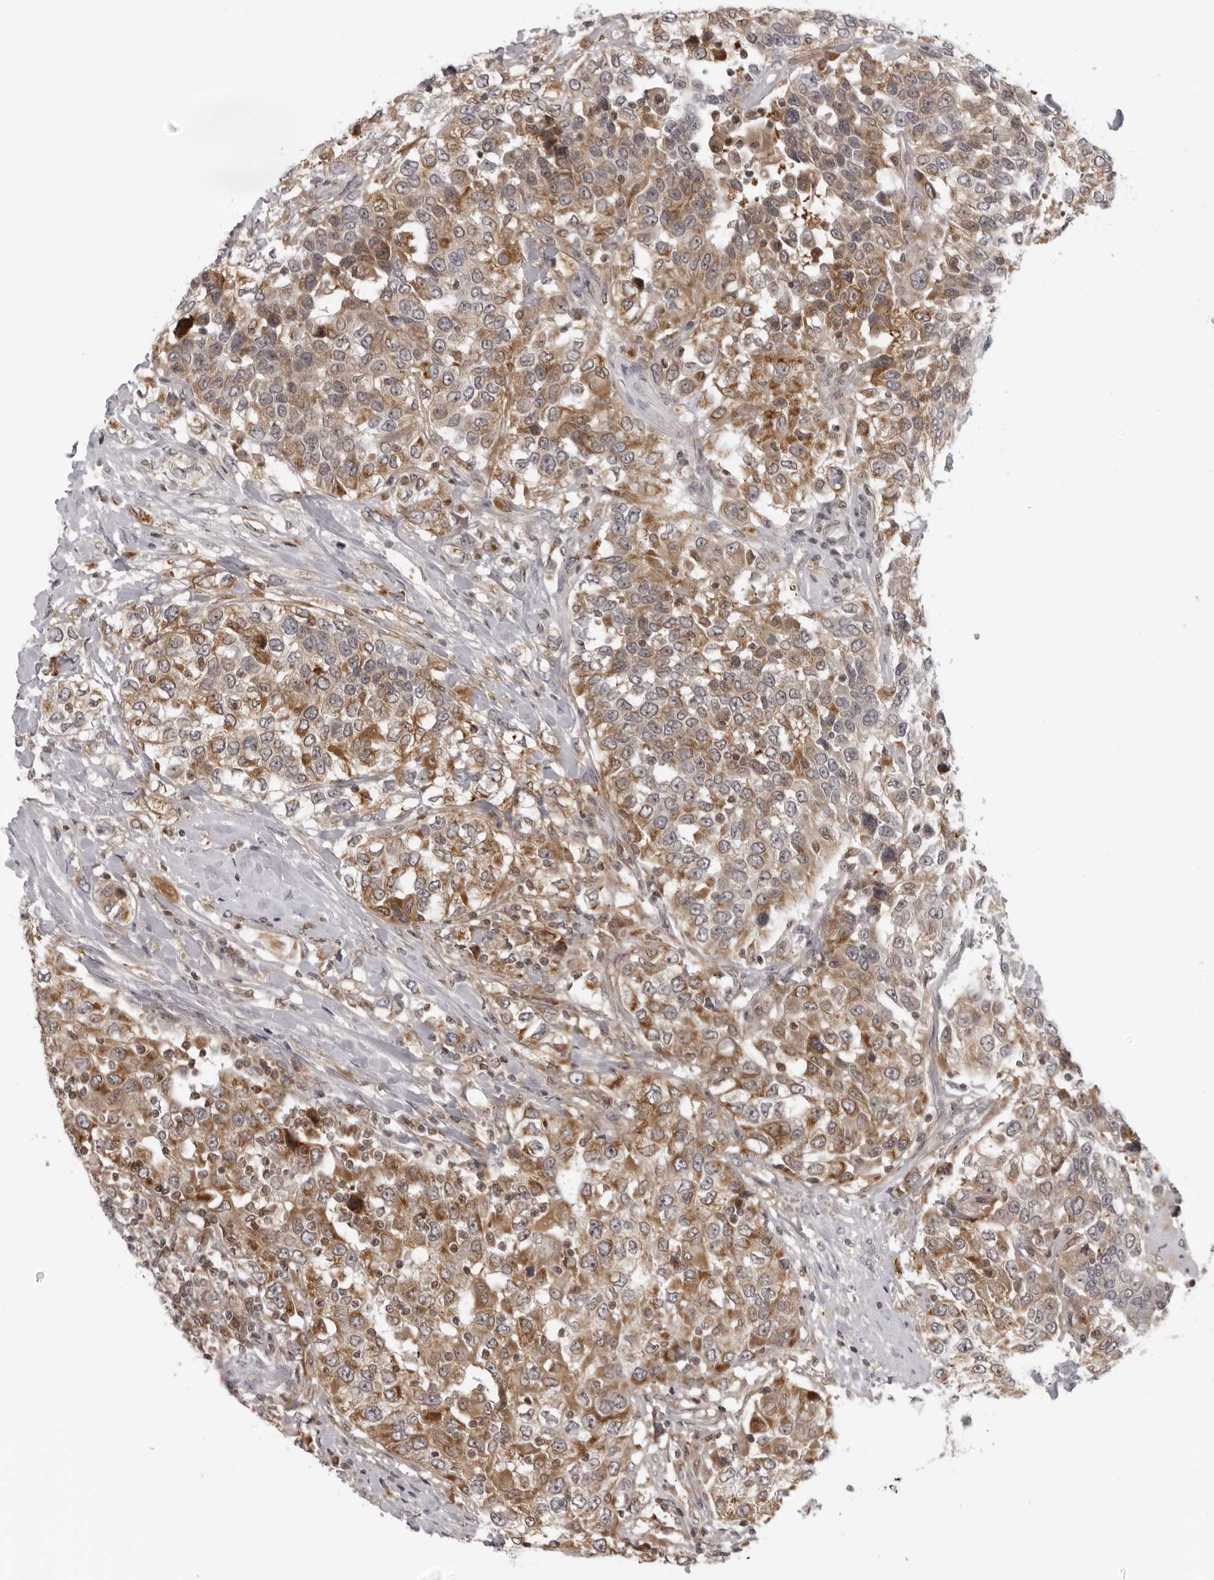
{"staining": {"intensity": "moderate", "quantity": ">75%", "location": "cytoplasmic/membranous"}, "tissue": "urothelial cancer", "cell_type": "Tumor cells", "image_type": "cancer", "snomed": [{"axis": "morphology", "description": "Urothelial carcinoma, High grade"}, {"axis": "topography", "description": "Urinary bladder"}], "caption": "Protein positivity by IHC reveals moderate cytoplasmic/membranous expression in about >75% of tumor cells in urothelial carcinoma (high-grade).", "gene": "MRPS15", "patient": {"sex": "female", "age": 80}}